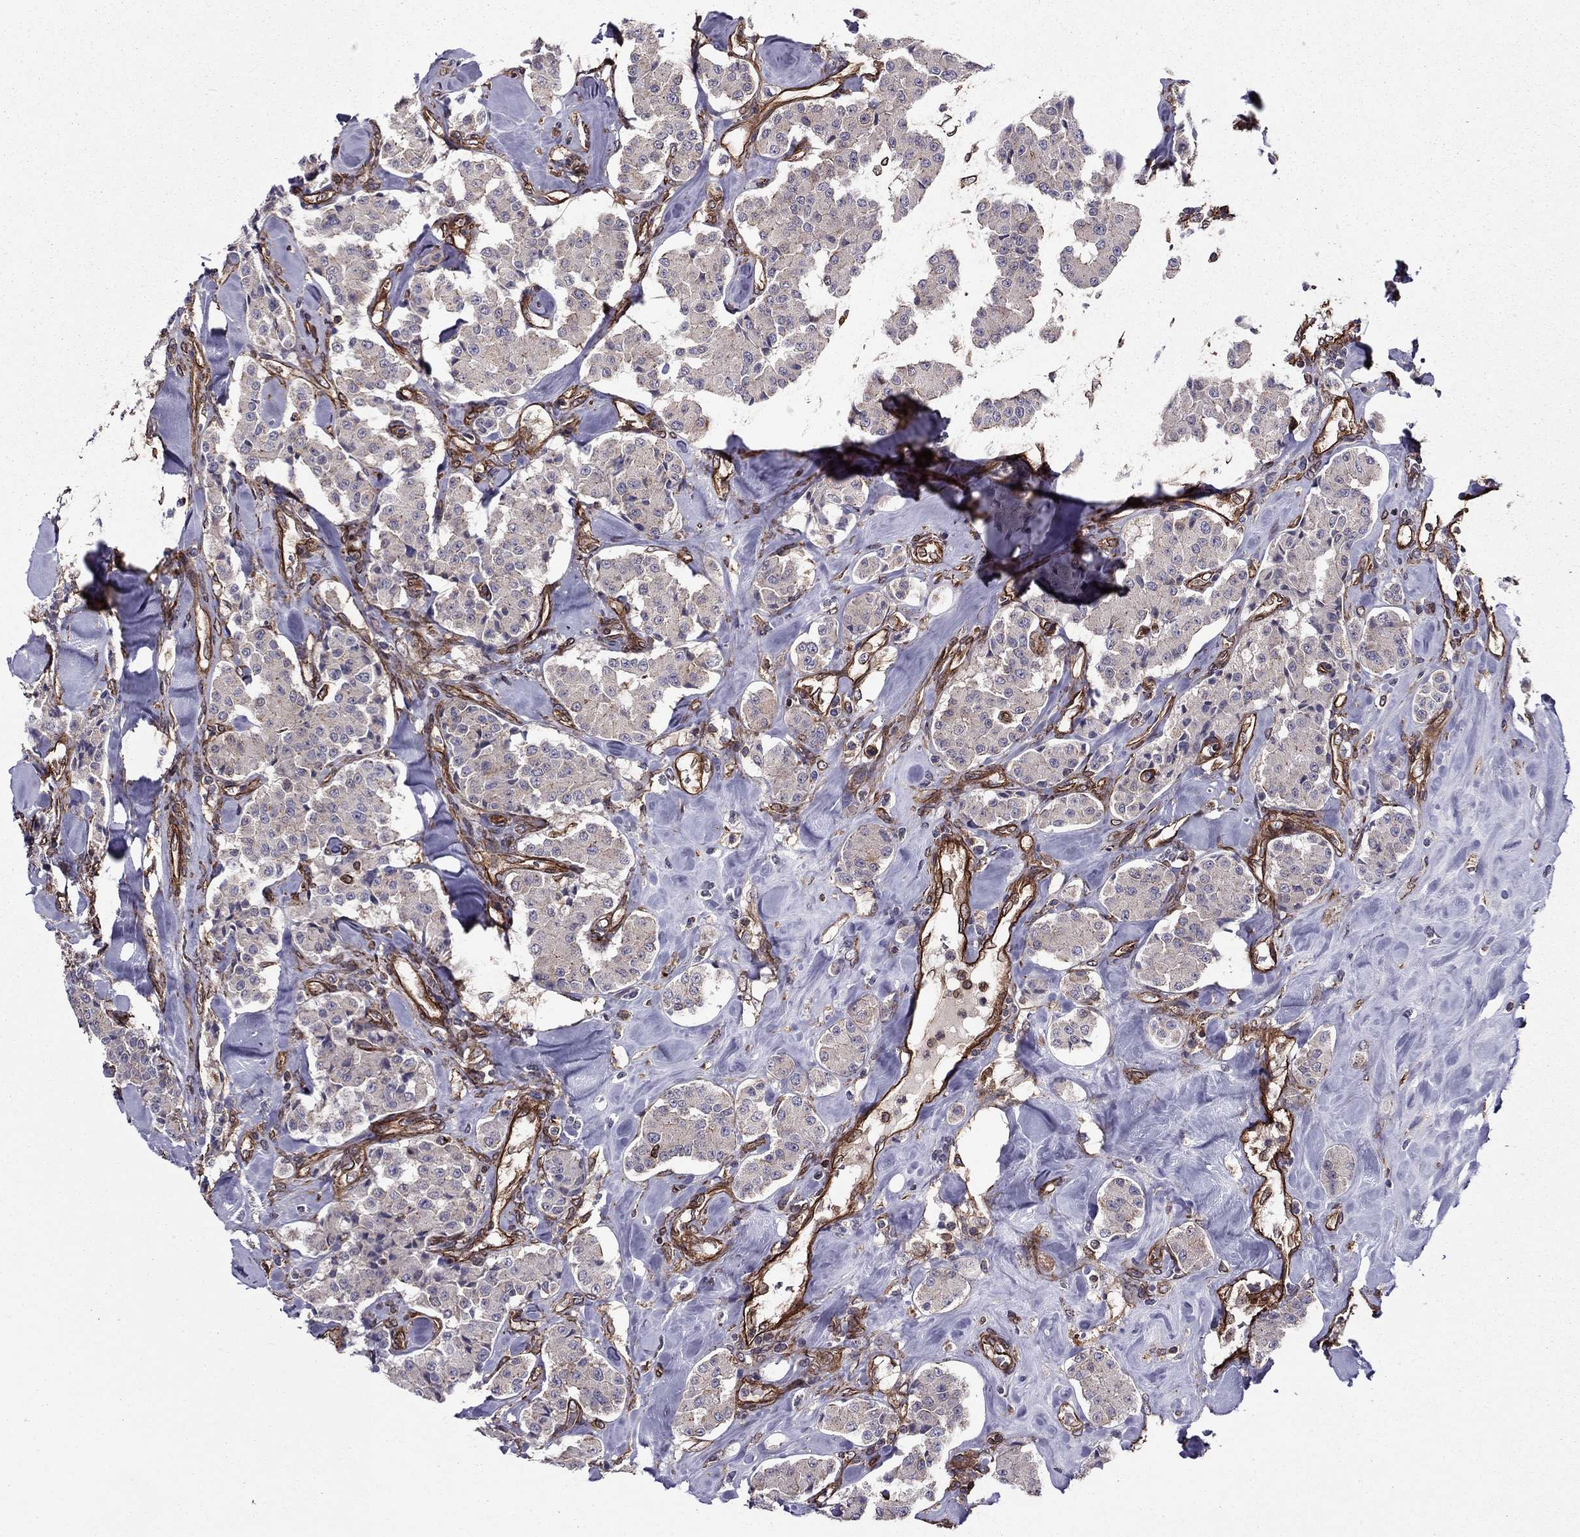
{"staining": {"intensity": "negative", "quantity": "none", "location": "none"}, "tissue": "carcinoid", "cell_type": "Tumor cells", "image_type": "cancer", "snomed": [{"axis": "morphology", "description": "Carcinoid, malignant, NOS"}, {"axis": "topography", "description": "Pancreas"}], "caption": "This is an immunohistochemistry (IHC) micrograph of human carcinoid (malignant). There is no staining in tumor cells.", "gene": "SHMT1", "patient": {"sex": "male", "age": 41}}